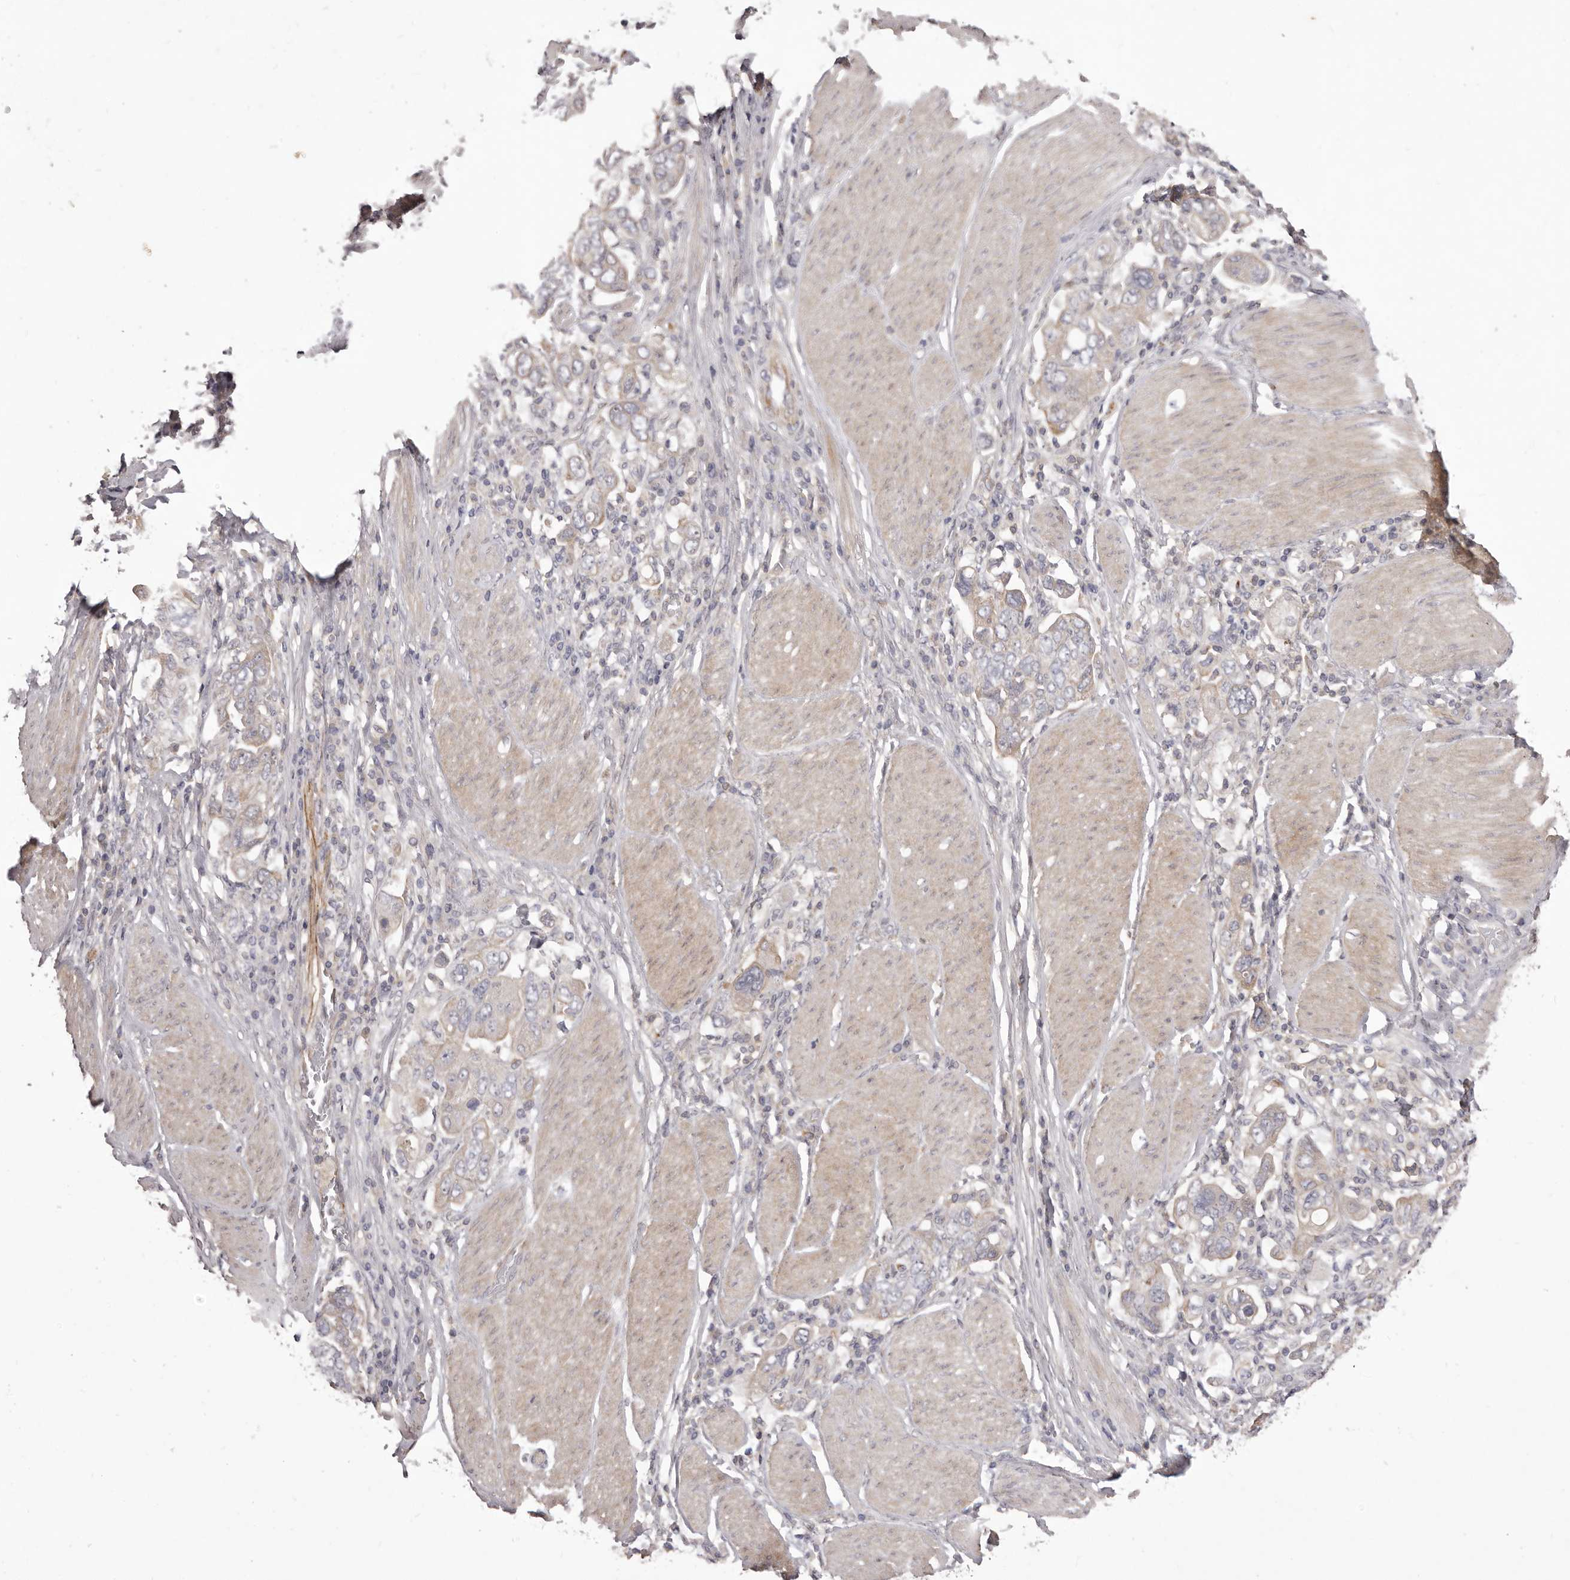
{"staining": {"intensity": "weak", "quantity": "<25%", "location": "cytoplasmic/membranous"}, "tissue": "stomach cancer", "cell_type": "Tumor cells", "image_type": "cancer", "snomed": [{"axis": "morphology", "description": "Adenocarcinoma, NOS"}, {"axis": "topography", "description": "Stomach, upper"}], "caption": "Histopathology image shows no protein positivity in tumor cells of stomach cancer tissue.", "gene": "PNRC1", "patient": {"sex": "male", "age": 62}}